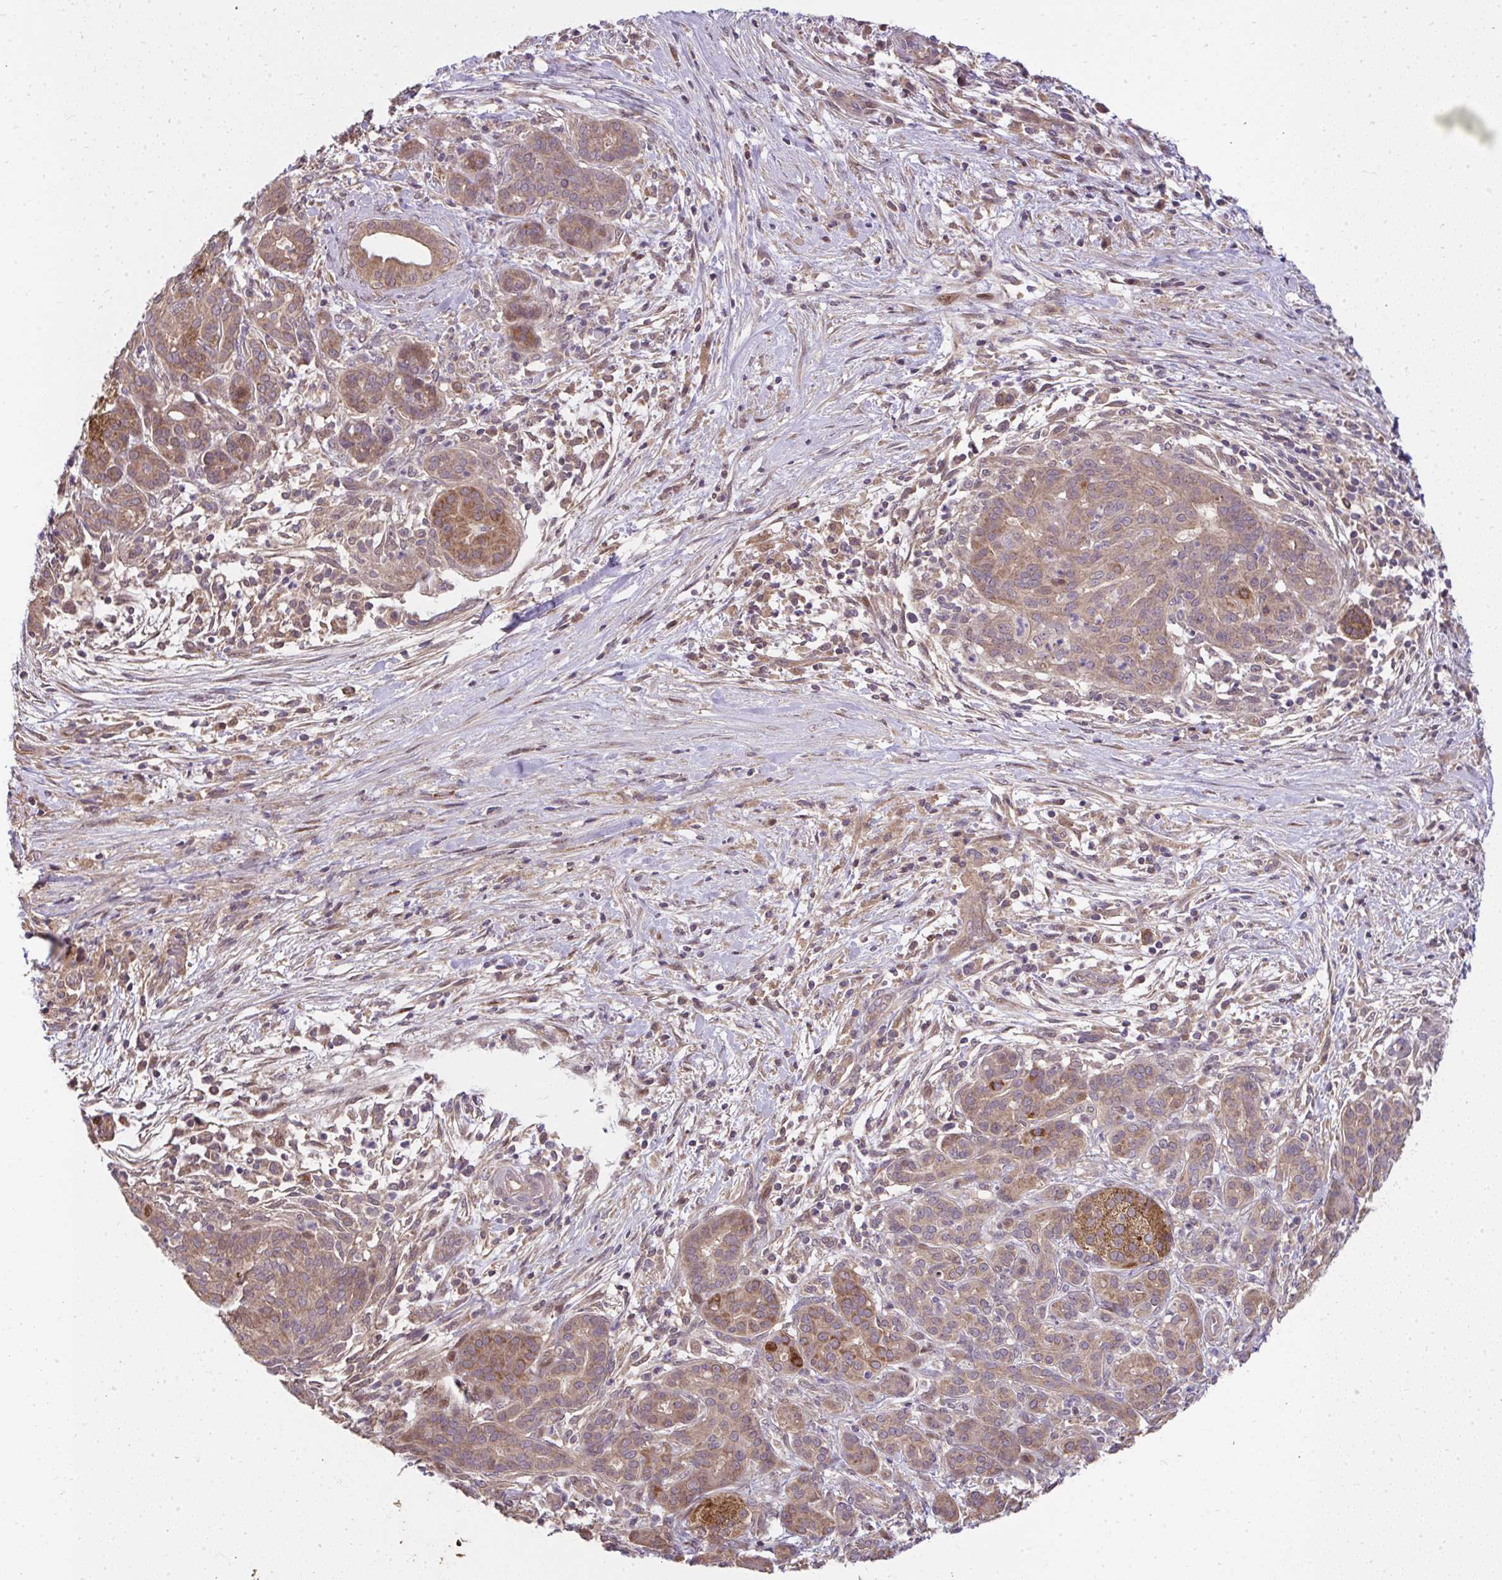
{"staining": {"intensity": "moderate", "quantity": ">75%", "location": "cytoplasmic/membranous"}, "tissue": "pancreatic cancer", "cell_type": "Tumor cells", "image_type": "cancer", "snomed": [{"axis": "morphology", "description": "Adenocarcinoma, NOS"}, {"axis": "topography", "description": "Pancreas"}], "caption": "A micrograph showing moderate cytoplasmic/membranous positivity in about >75% of tumor cells in pancreatic adenocarcinoma, as visualized by brown immunohistochemical staining.", "gene": "RDH14", "patient": {"sex": "male", "age": 44}}